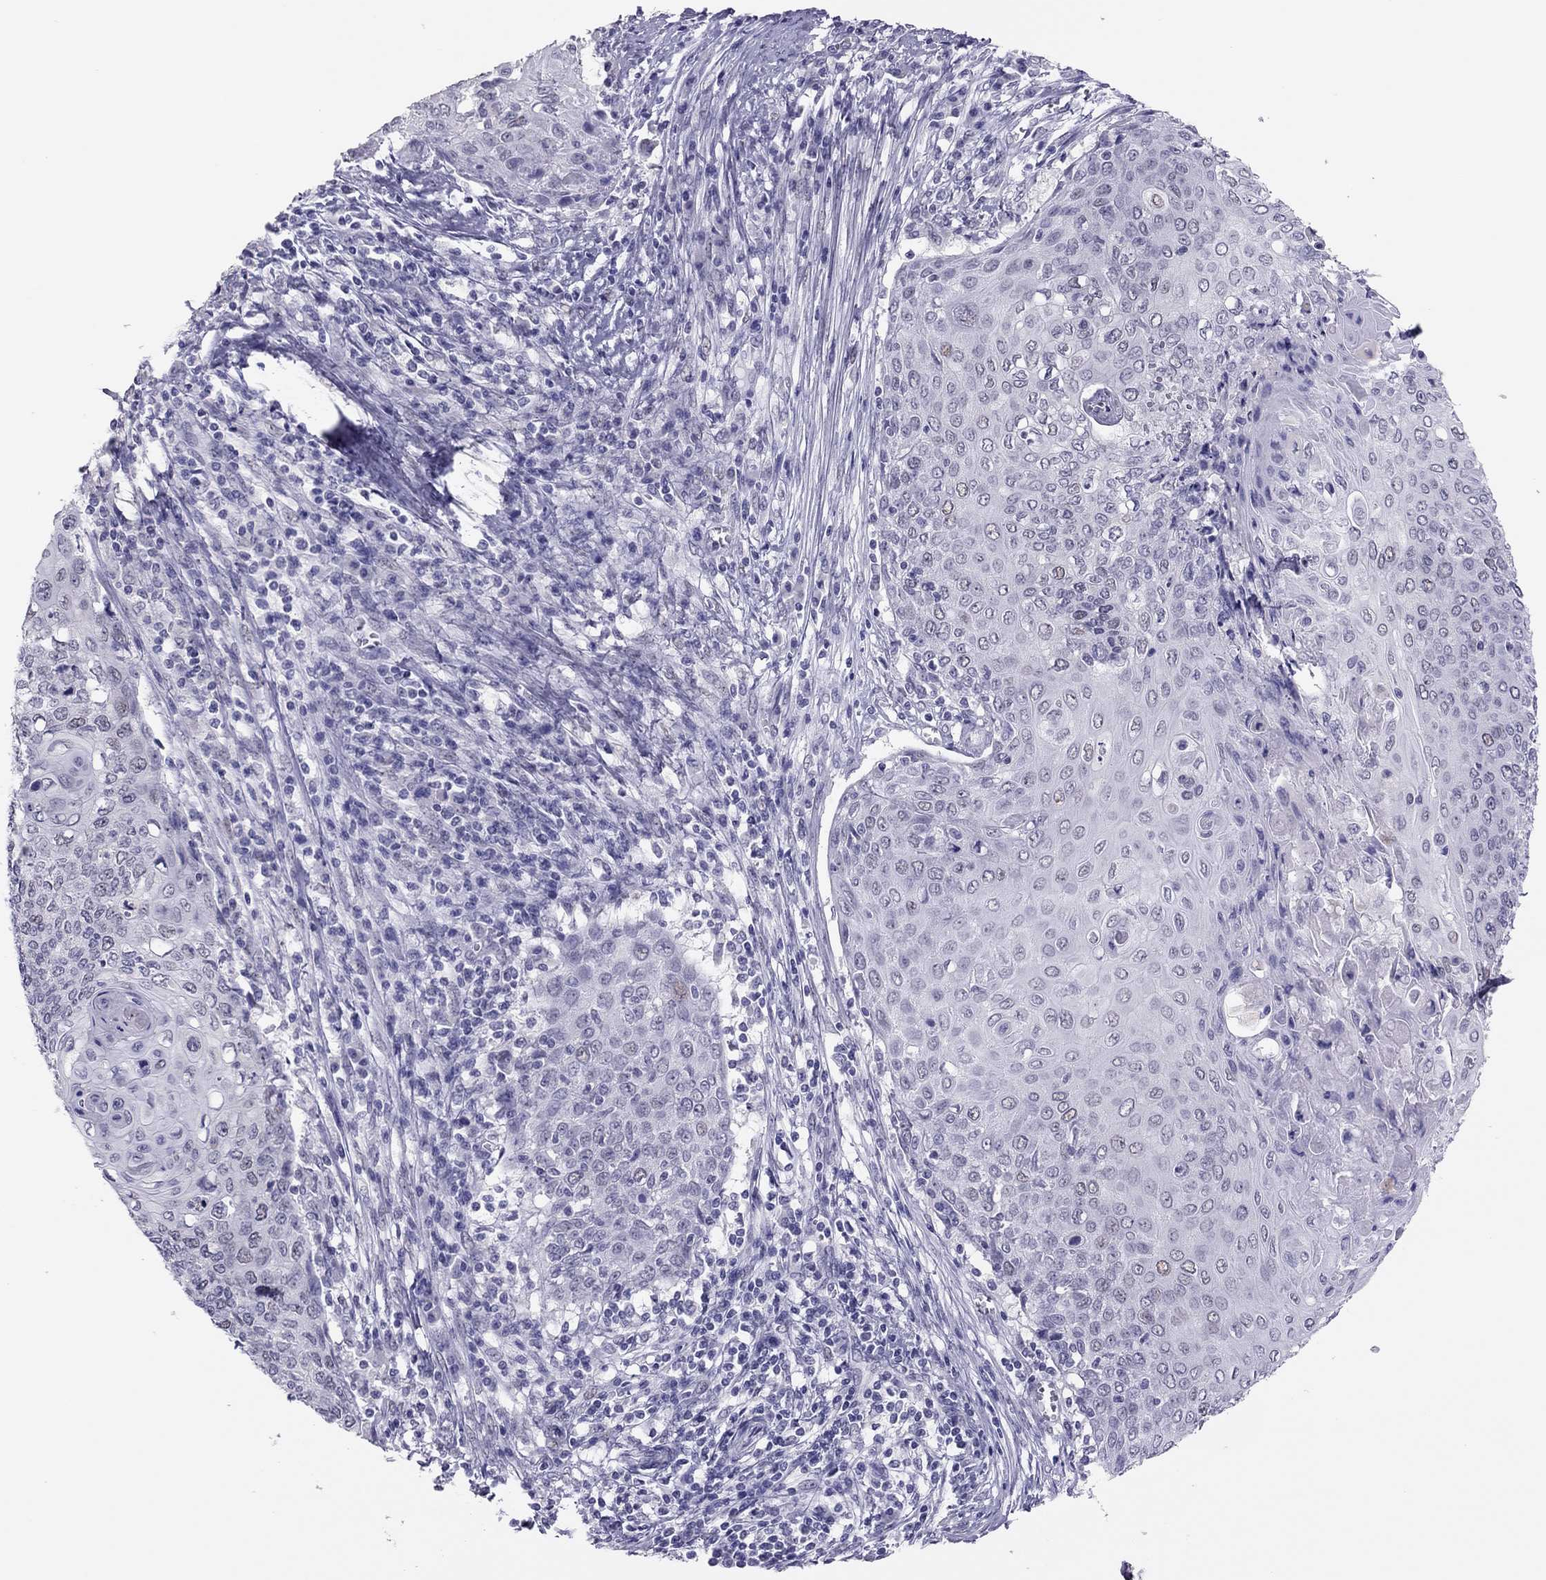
{"staining": {"intensity": "negative", "quantity": "none", "location": "none"}, "tissue": "cervical cancer", "cell_type": "Tumor cells", "image_type": "cancer", "snomed": [{"axis": "morphology", "description": "Squamous cell carcinoma, NOS"}, {"axis": "topography", "description": "Cervix"}], "caption": "IHC histopathology image of human squamous cell carcinoma (cervical) stained for a protein (brown), which reveals no expression in tumor cells.", "gene": "PHOX2A", "patient": {"sex": "female", "age": 39}}